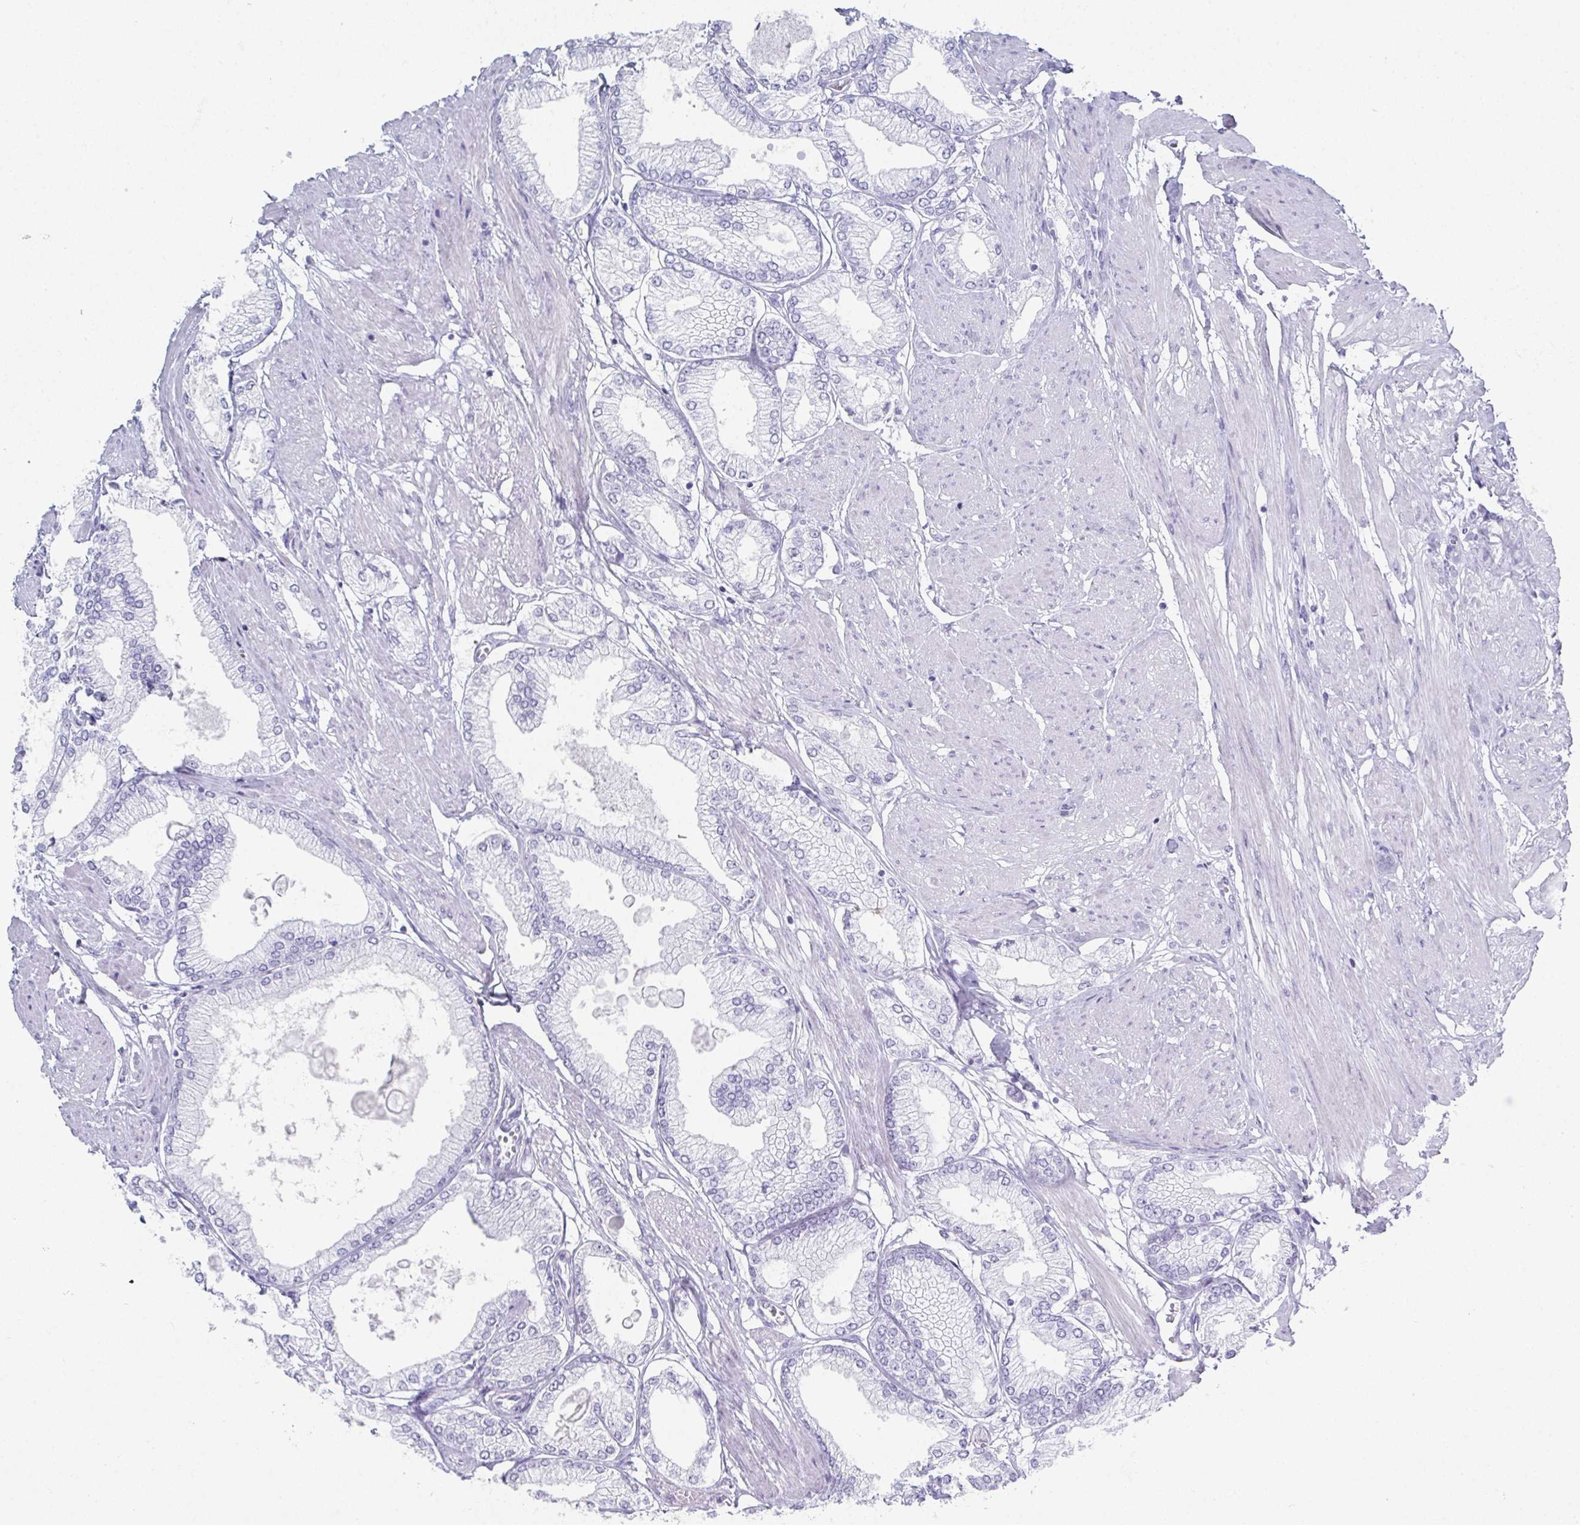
{"staining": {"intensity": "negative", "quantity": "none", "location": "none"}, "tissue": "prostate cancer", "cell_type": "Tumor cells", "image_type": "cancer", "snomed": [{"axis": "morphology", "description": "Adenocarcinoma, High grade"}, {"axis": "topography", "description": "Prostate"}], "caption": "An immunohistochemistry (IHC) micrograph of prostate cancer (adenocarcinoma (high-grade)) is shown. There is no staining in tumor cells of prostate cancer (adenocarcinoma (high-grade)). The staining was performed using DAB to visualize the protein expression in brown, while the nuclei were stained in blue with hematoxylin (Magnification: 20x).", "gene": "SYCP1", "patient": {"sex": "male", "age": 68}}